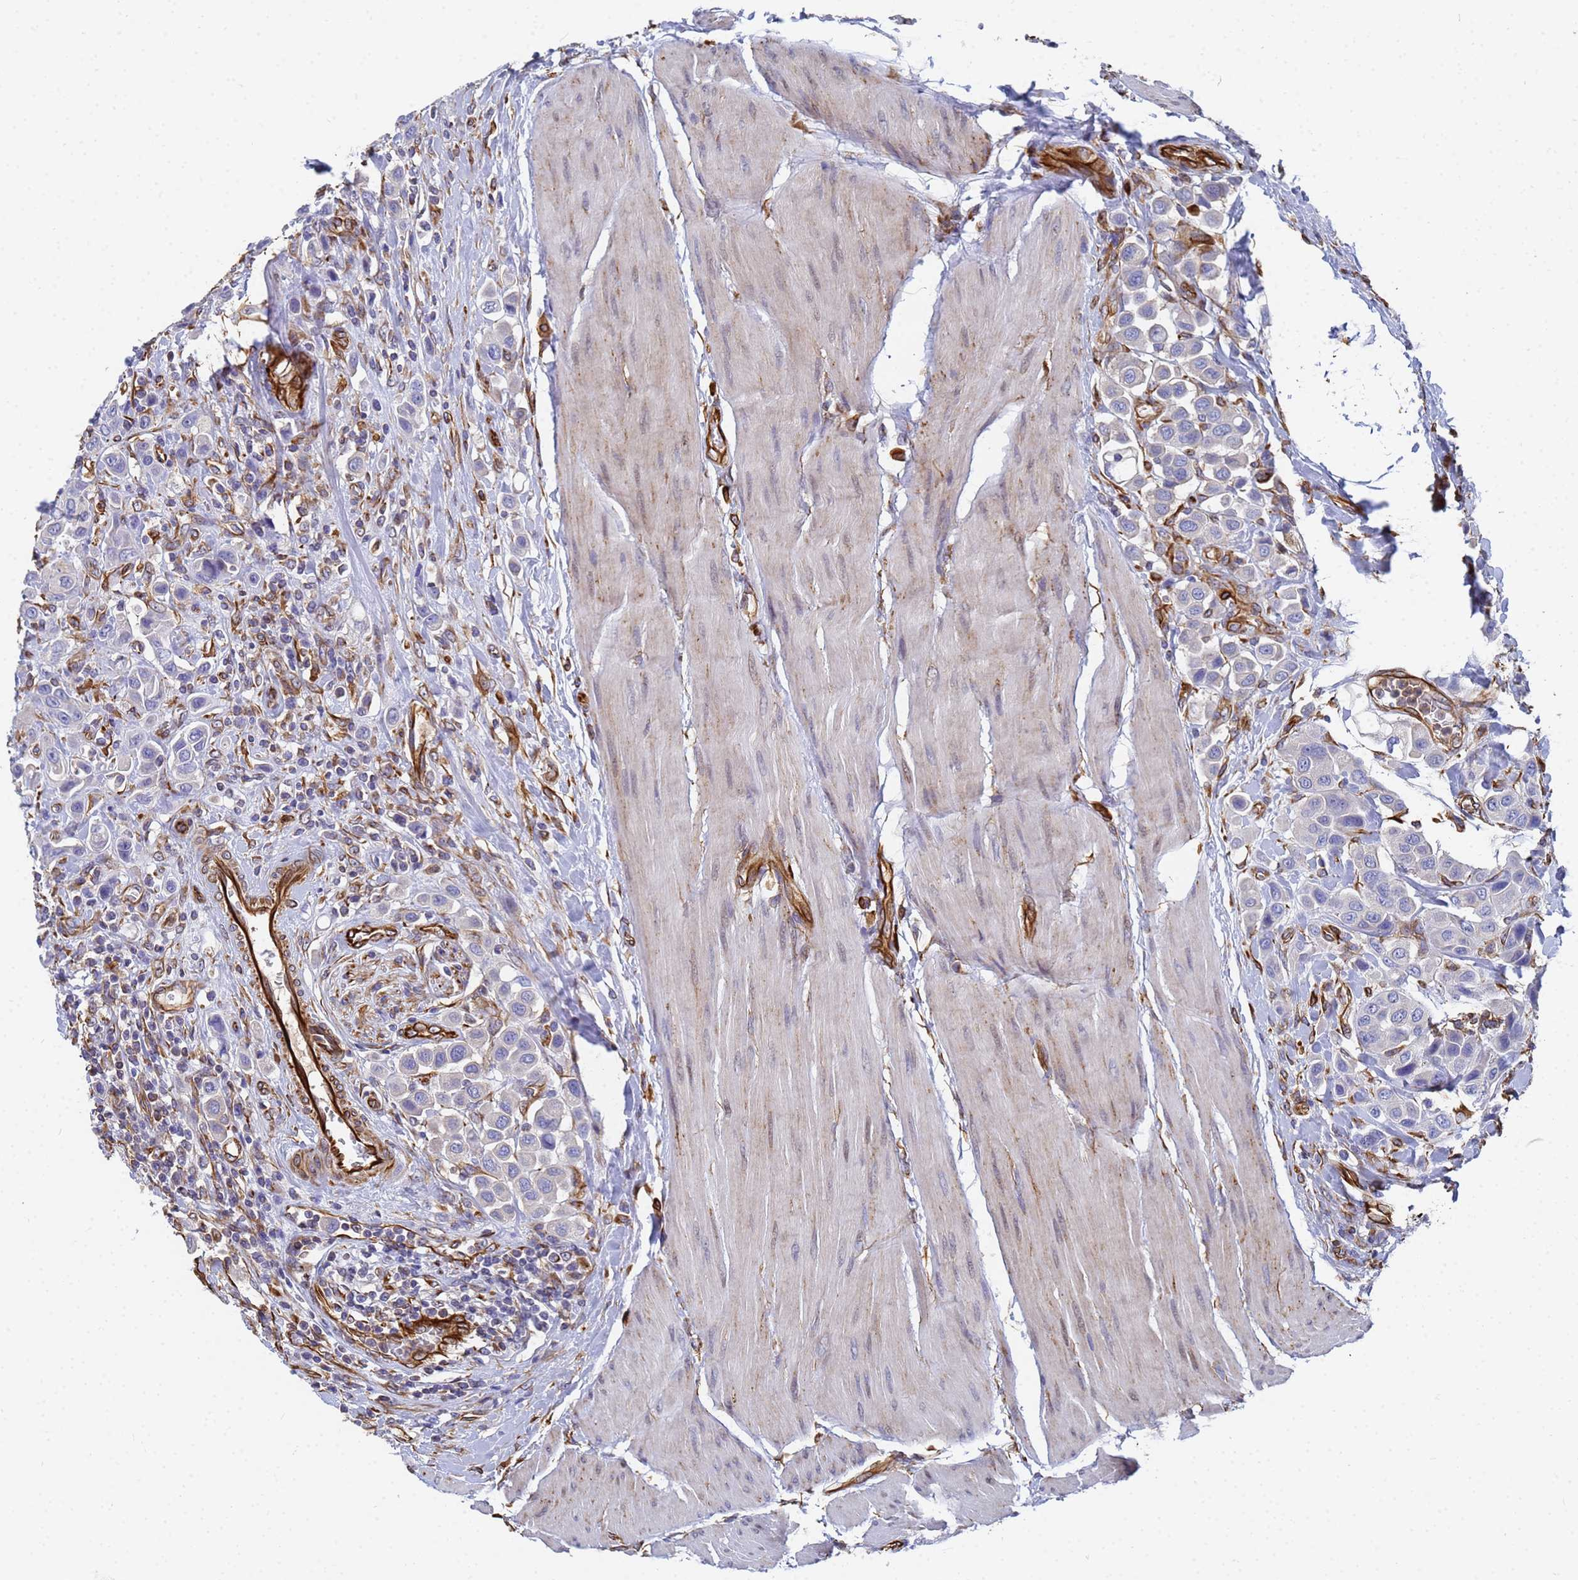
{"staining": {"intensity": "negative", "quantity": "none", "location": "none"}, "tissue": "urothelial cancer", "cell_type": "Tumor cells", "image_type": "cancer", "snomed": [{"axis": "morphology", "description": "Urothelial carcinoma, High grade"}, {"axis": "topography", "description": "Urinary bladder"}], "caption": "Tumor cells are negative for brown protein staining in urothelial cancer.", "gene": "SYT13", "patient": {"sex": "male", "age": 50}}